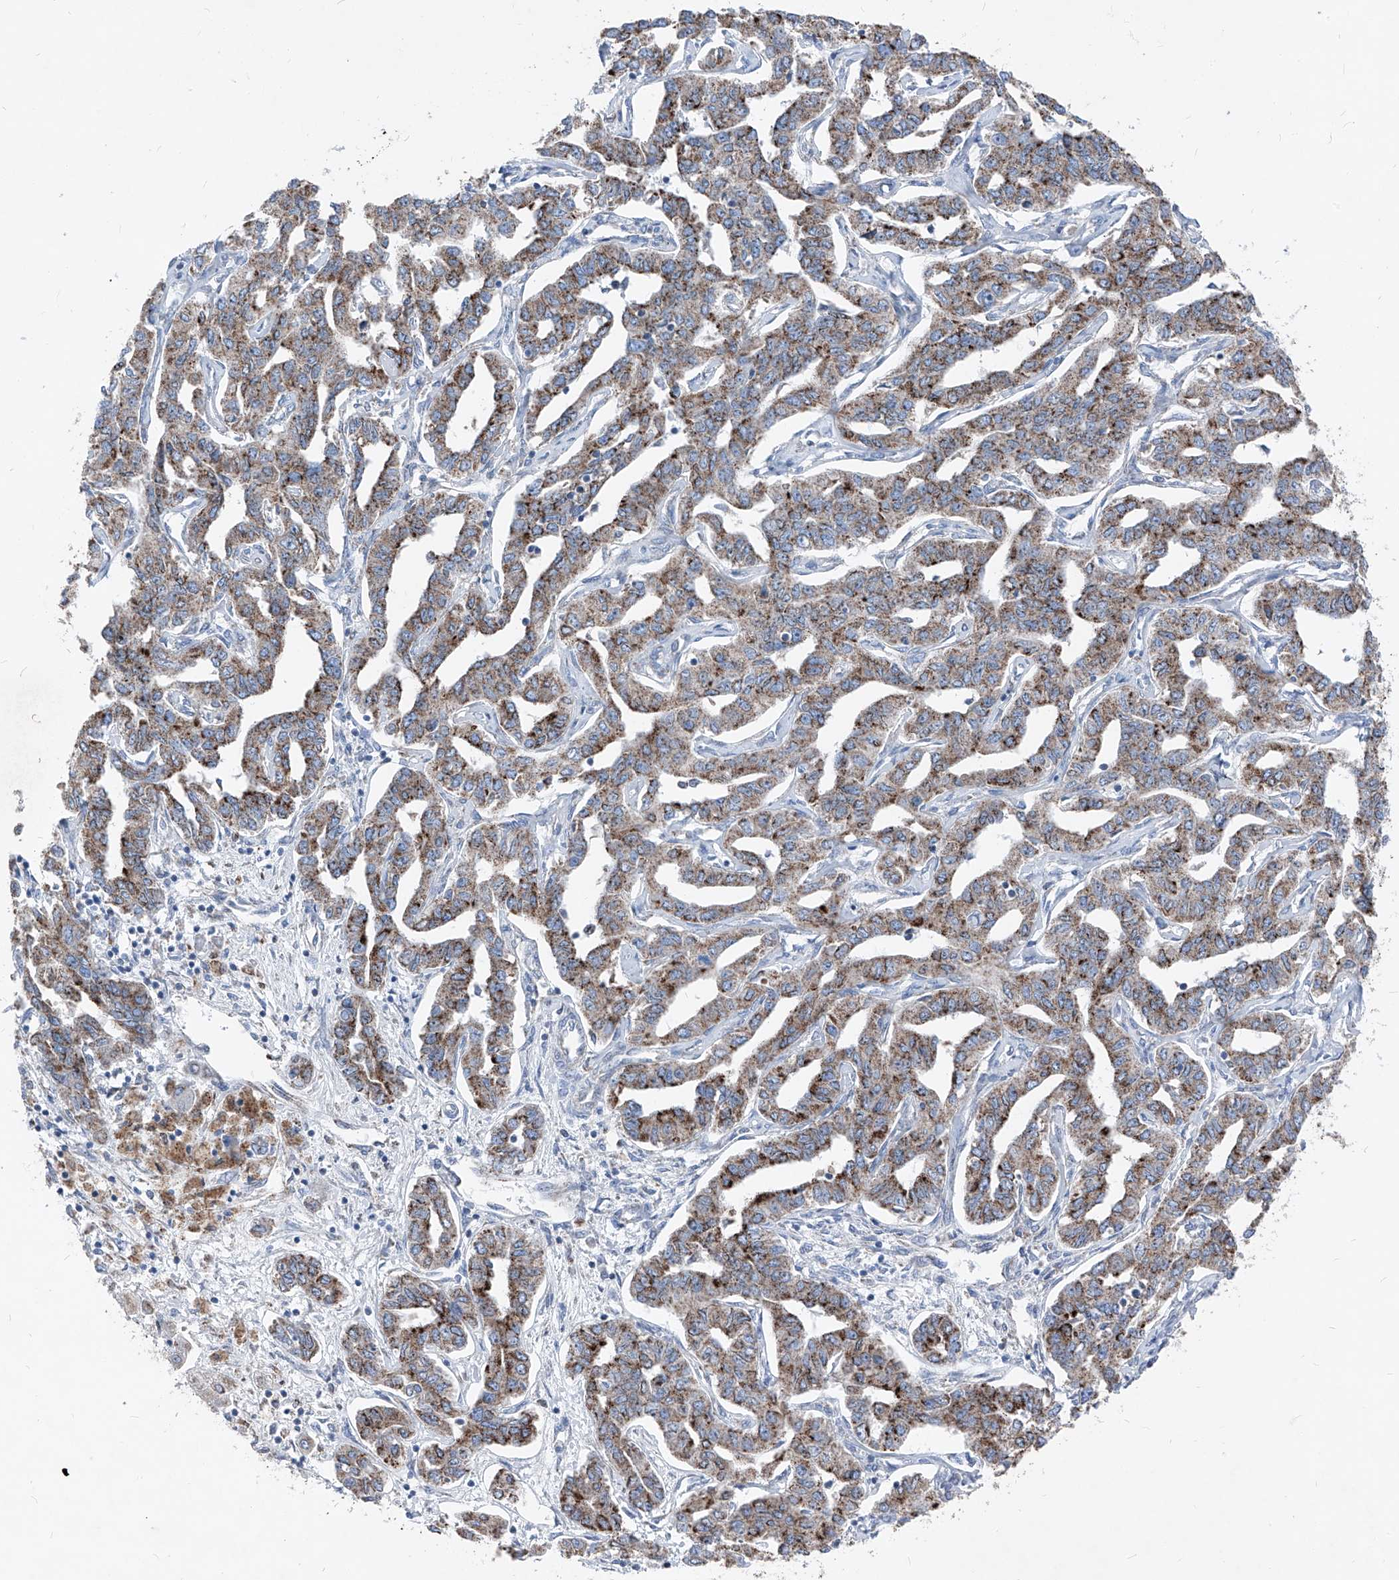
{"staining": {"intensity": "strong", "quantity": "25%-75%", "location": "cytoplasmic/membranous"}, "tissue": "liver cancer", "cell_type": "Tumor cells", "image_type": "cancer", "snomed": [{"axis": "morphology", "description": "Cholangiocarcinoma"}, {"axis": "topography", "description": "Liver"}], "caption": "High-magnification brightfield microscopy of cholangiocarcinoma (liver) stained with DAB (3,3'-diaminobenzidine) (brown) and counterstained with hematoxylin (blue). tumor cells exhibit strong cytoplasmic/membranous expression is appreciated in about25%-75% of cells.", "gene": "AGPS", "patient": {"sex": "male", "age": 59}}